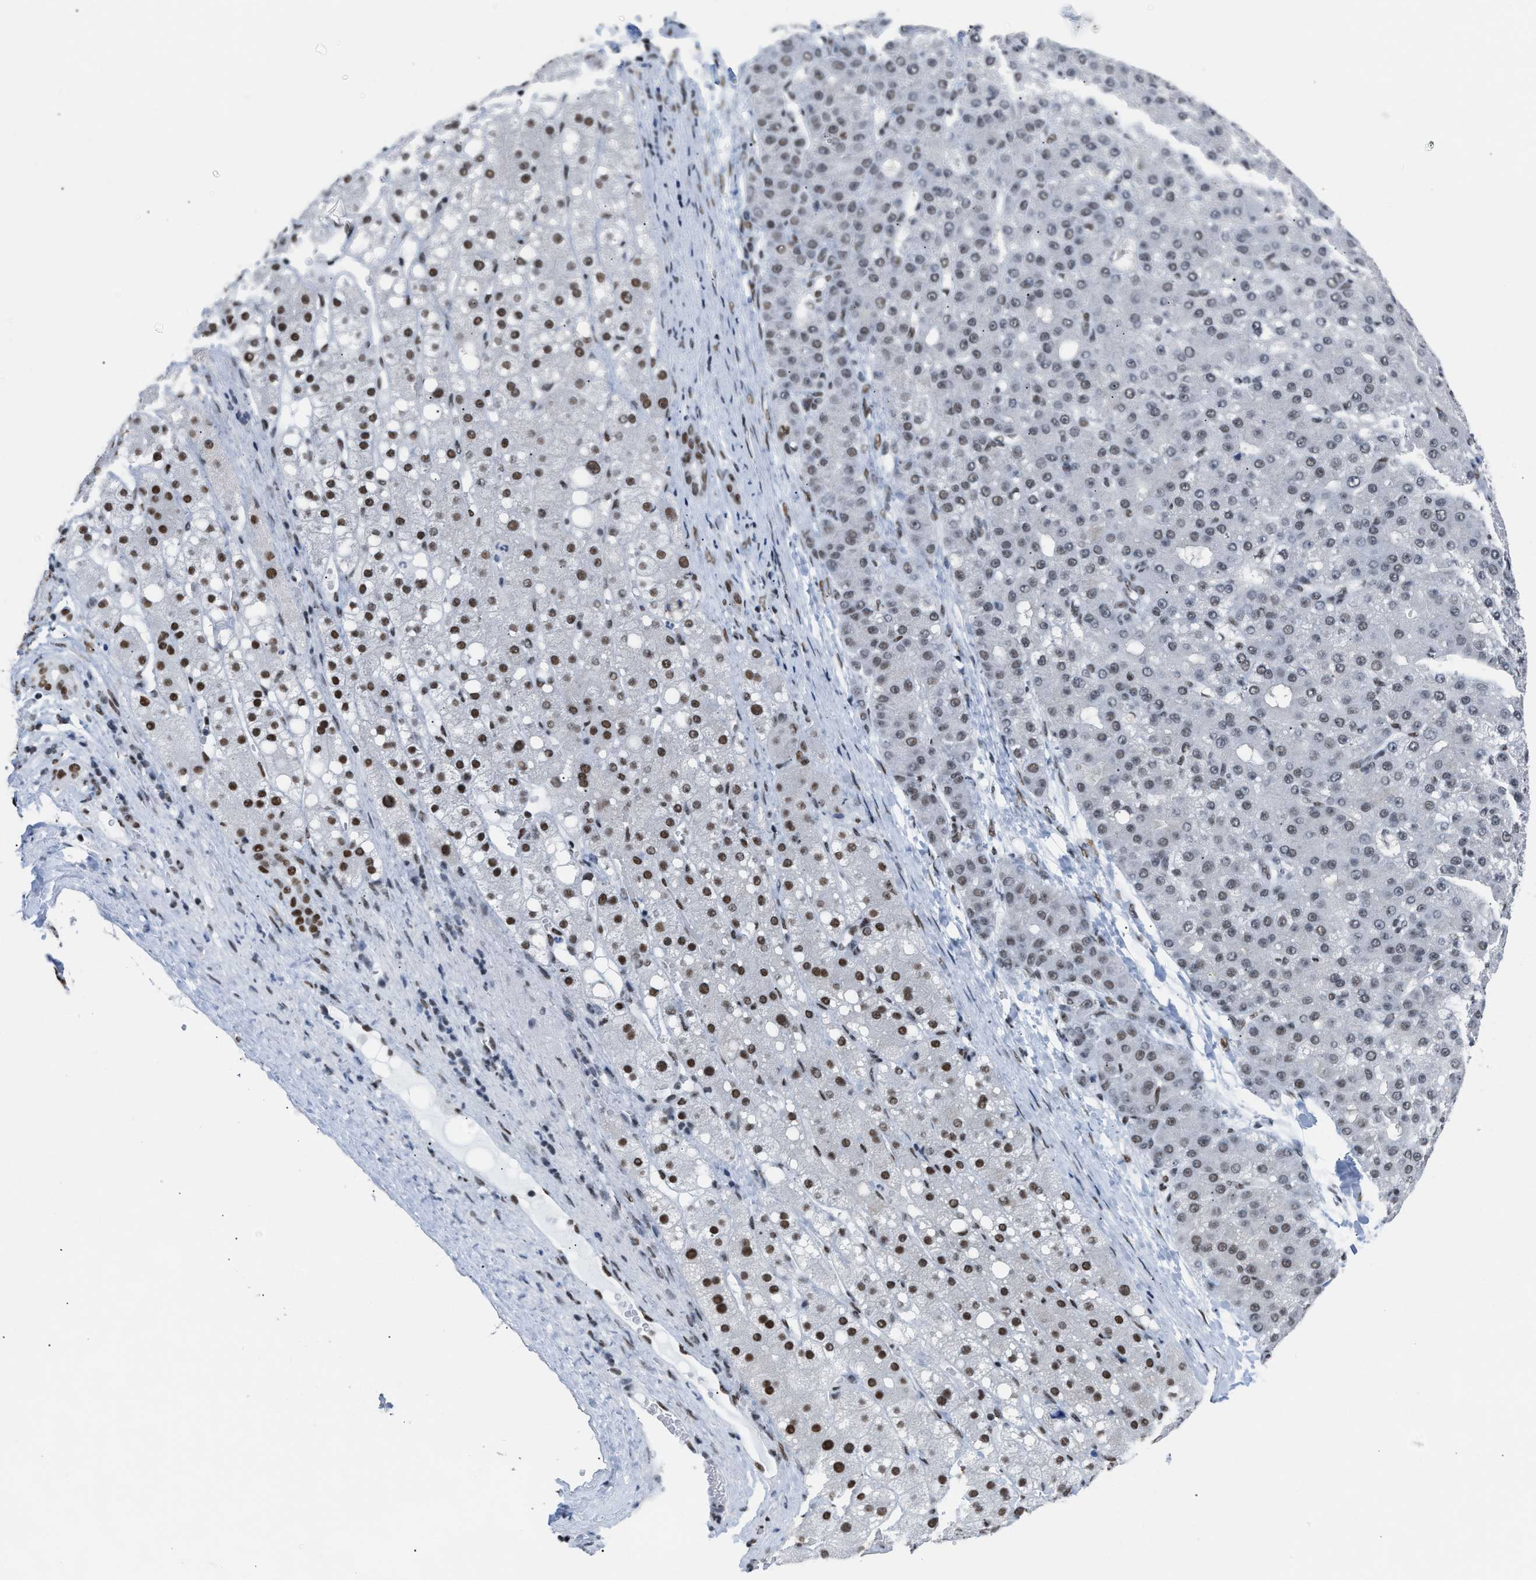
{"staining": {"intensity": "weak", "quantity": "<25%", "location": "nuclear"}, "tissue": "liver cancer", "cell_type": "Tumor cells", "image_type": "cancer", "snomed": [{"axis": "morphology", "description": "Carcinoma, Hepatocellular, NOS"}, {"axis": "topography", "description": "Liver"}], "caption": "Tumor cells show no significant expression in liver cancer (hepatocellular carcinoma).", "gene": "CCAR2", "patient": {"sex": "male", "age": 67}}